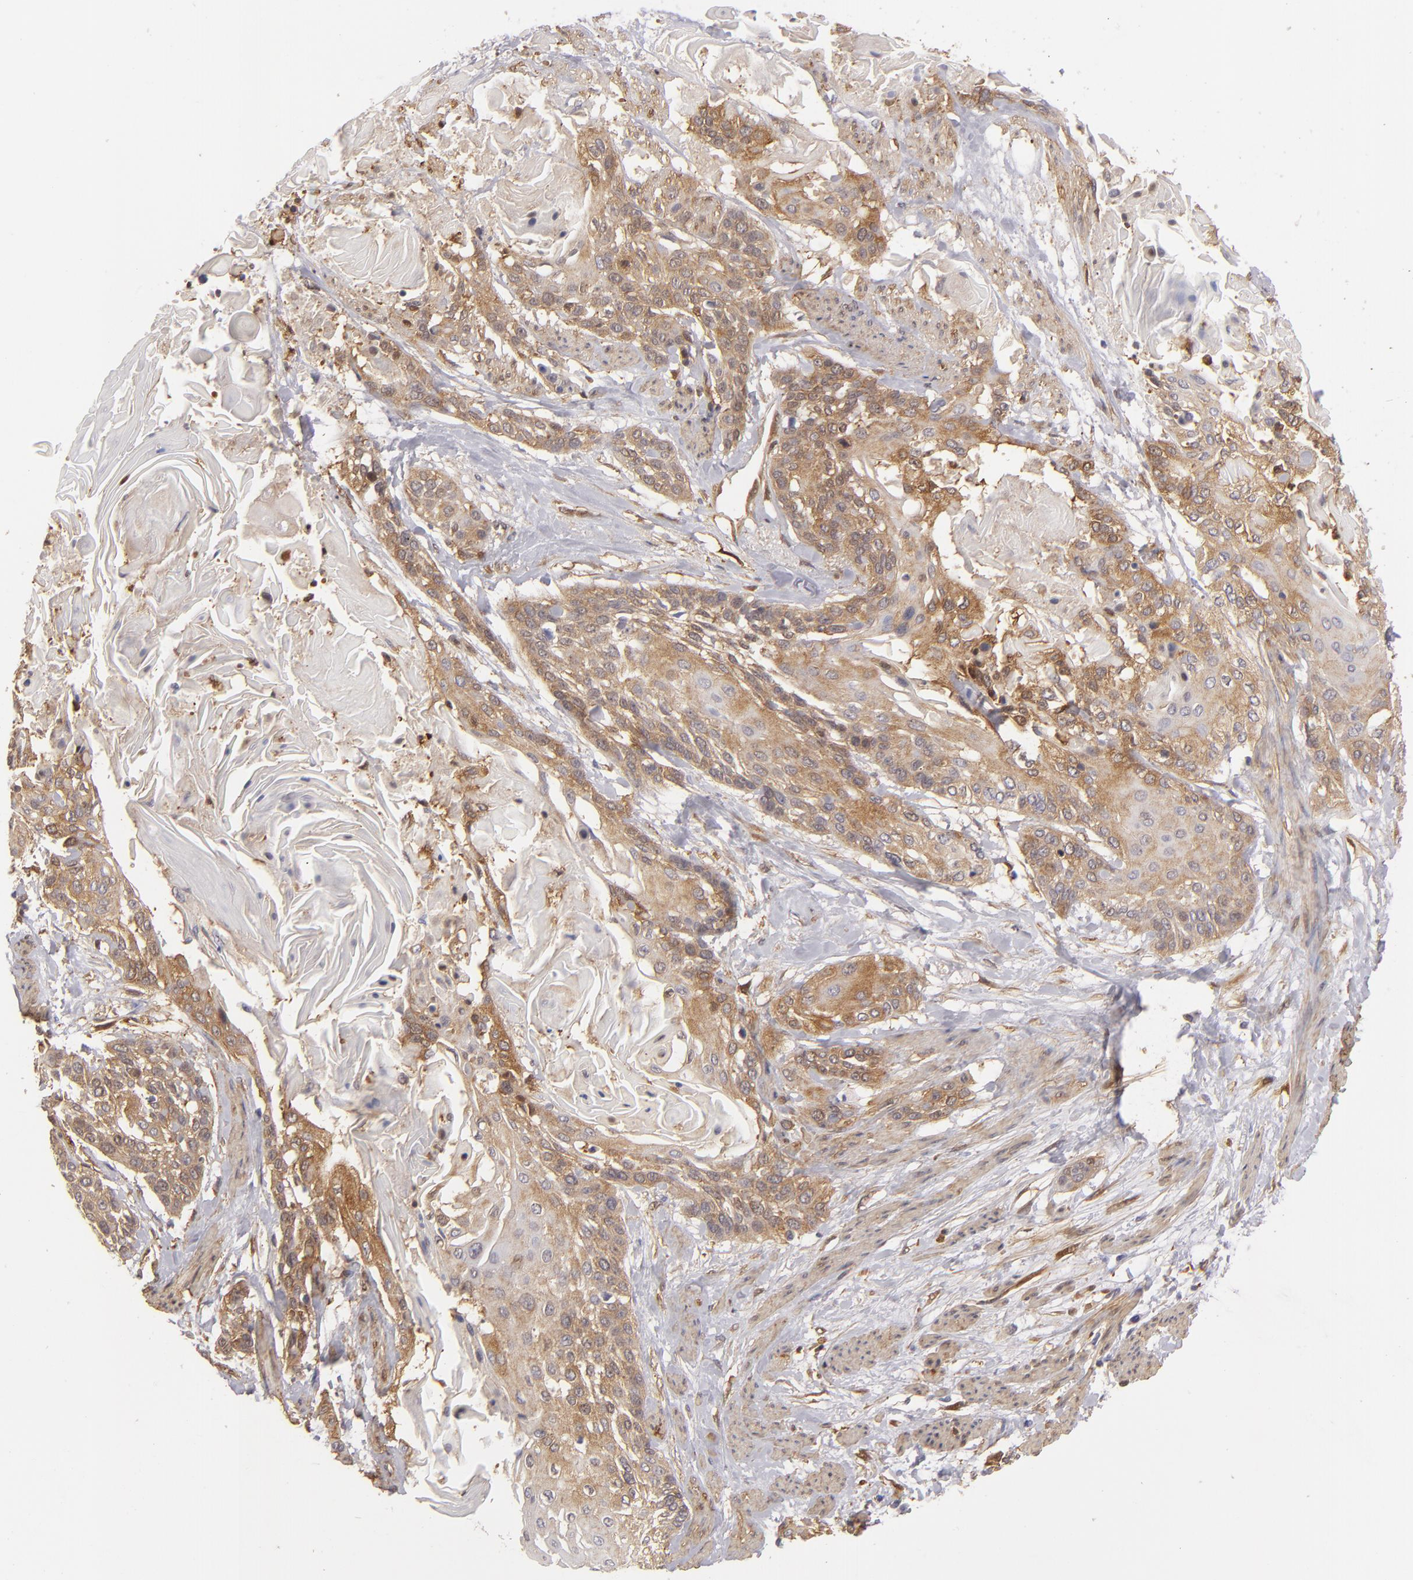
{"staining": {"intensity": "moderate", "quantity": ">75%", "location": "cytoplasmic/membranous"}, "tissue": "cervical cancer", "cell_type": "Tumor cells", "image_type": "cancer", "snomed": [{"axis": "morphology", "description": "Squamous cell carcinoma, NOS"}, {"axis": "topography", "description": "Cervix"}], "caption": "A brown stain shows moderate cytoplasmic/membranous positivity of a protein in cervical cancer (squamous cell carcinoma) tumor cells.", "gene": "VCL", "patient": {"sex": "female", "age": 57}}